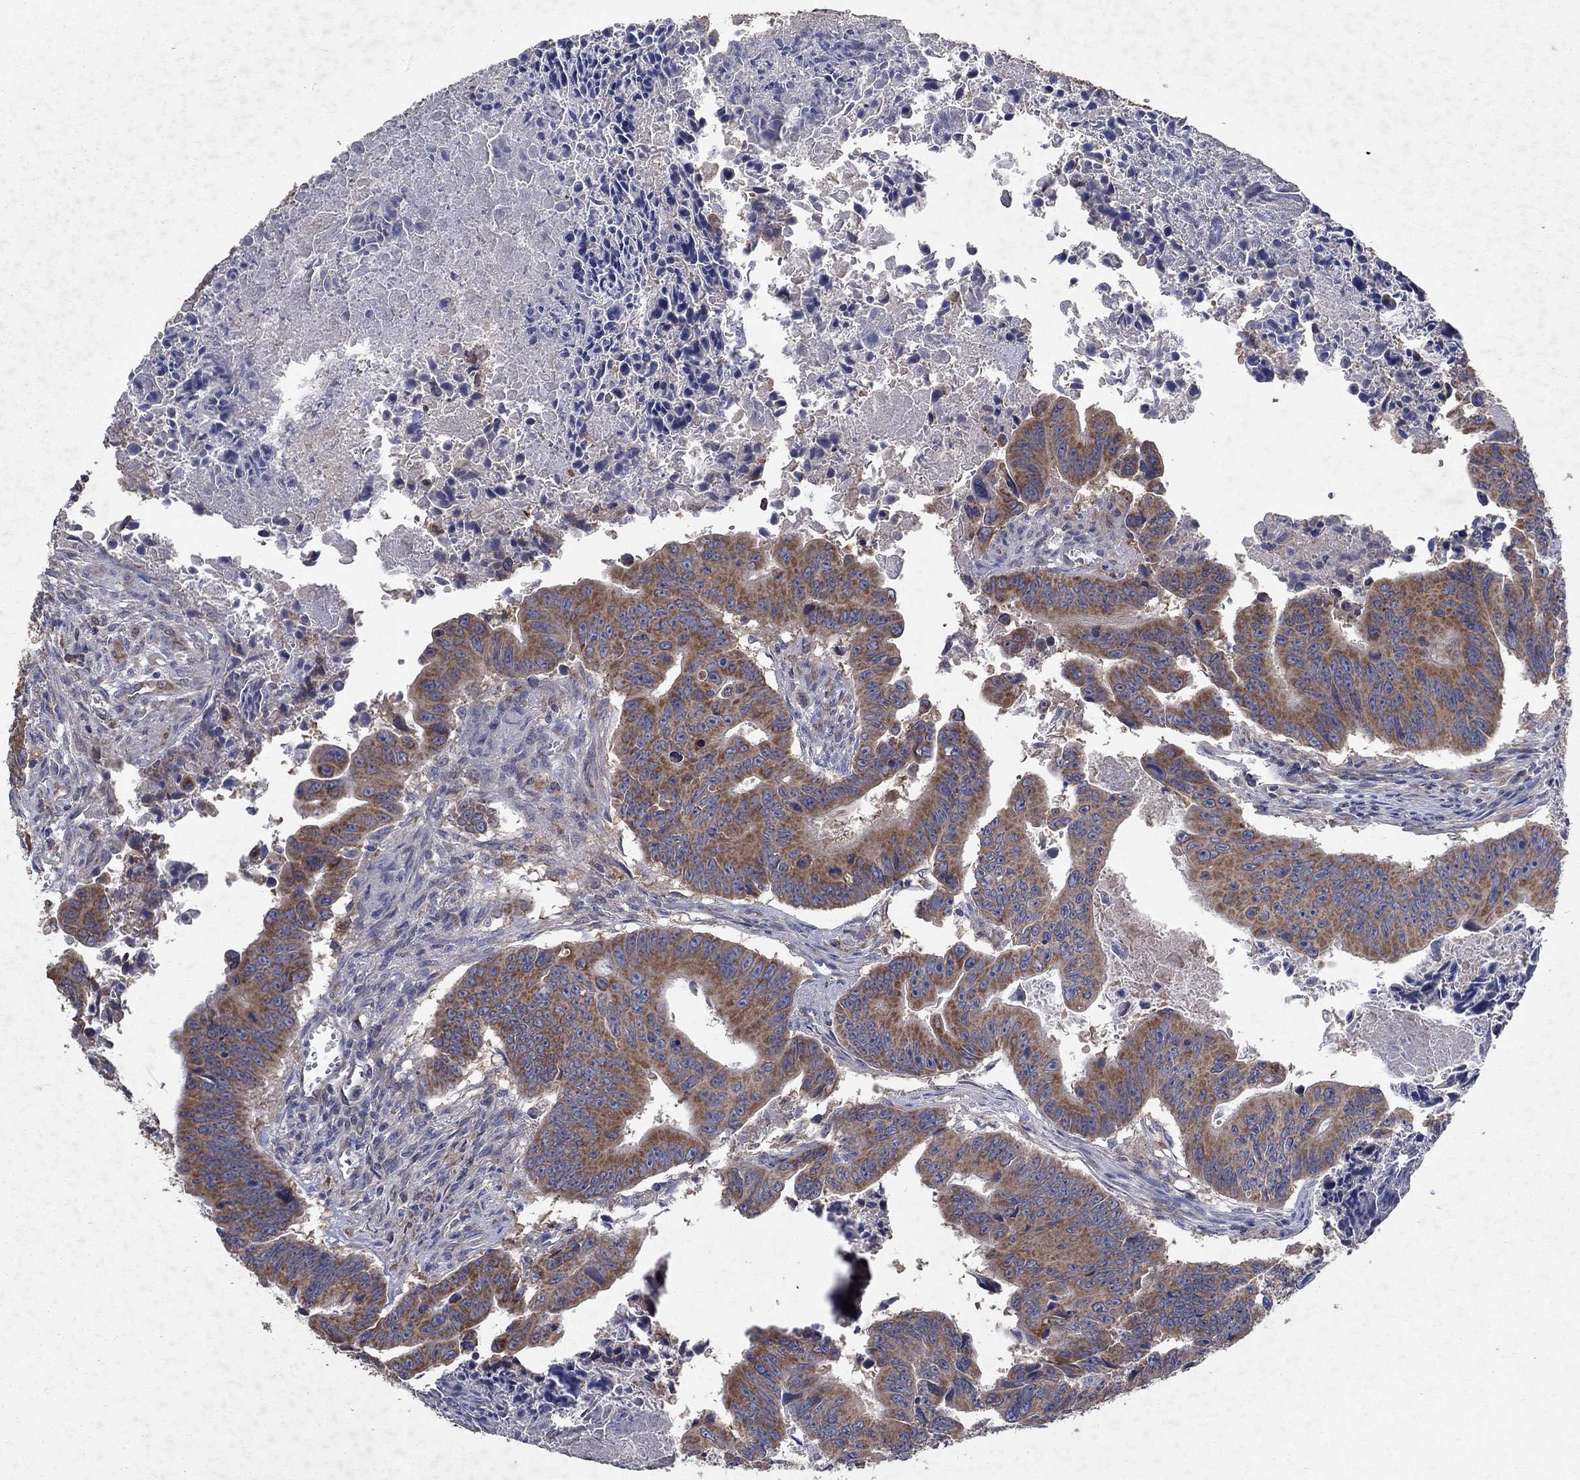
{"staining": {"intensity": "strong", "quantity": "25%-75%", "location": "cytoplasmic/membranous"}, "tissue": "colorectal cancer", "cell_type": "Tumor cells", "image_type": "cancer", "snomed": [{"axis": "morphology", "description": "Adenocarcinoma, NOS"}, {"axis": "topography", "description": "Colon"}], "caption": "Adenocarcinoma (colorectal) was stained to show a protein in brown. There is high levels of strong cytoplasmic/membranous positivity in approximately 25%-75% of tumor cells. (Stains: DAB in brown, nuclei in blue, Microscopy: brightfield microscopy at high magnification).", "gene": "NCEH1", "patient": {"sex": "female", "age": 87}}